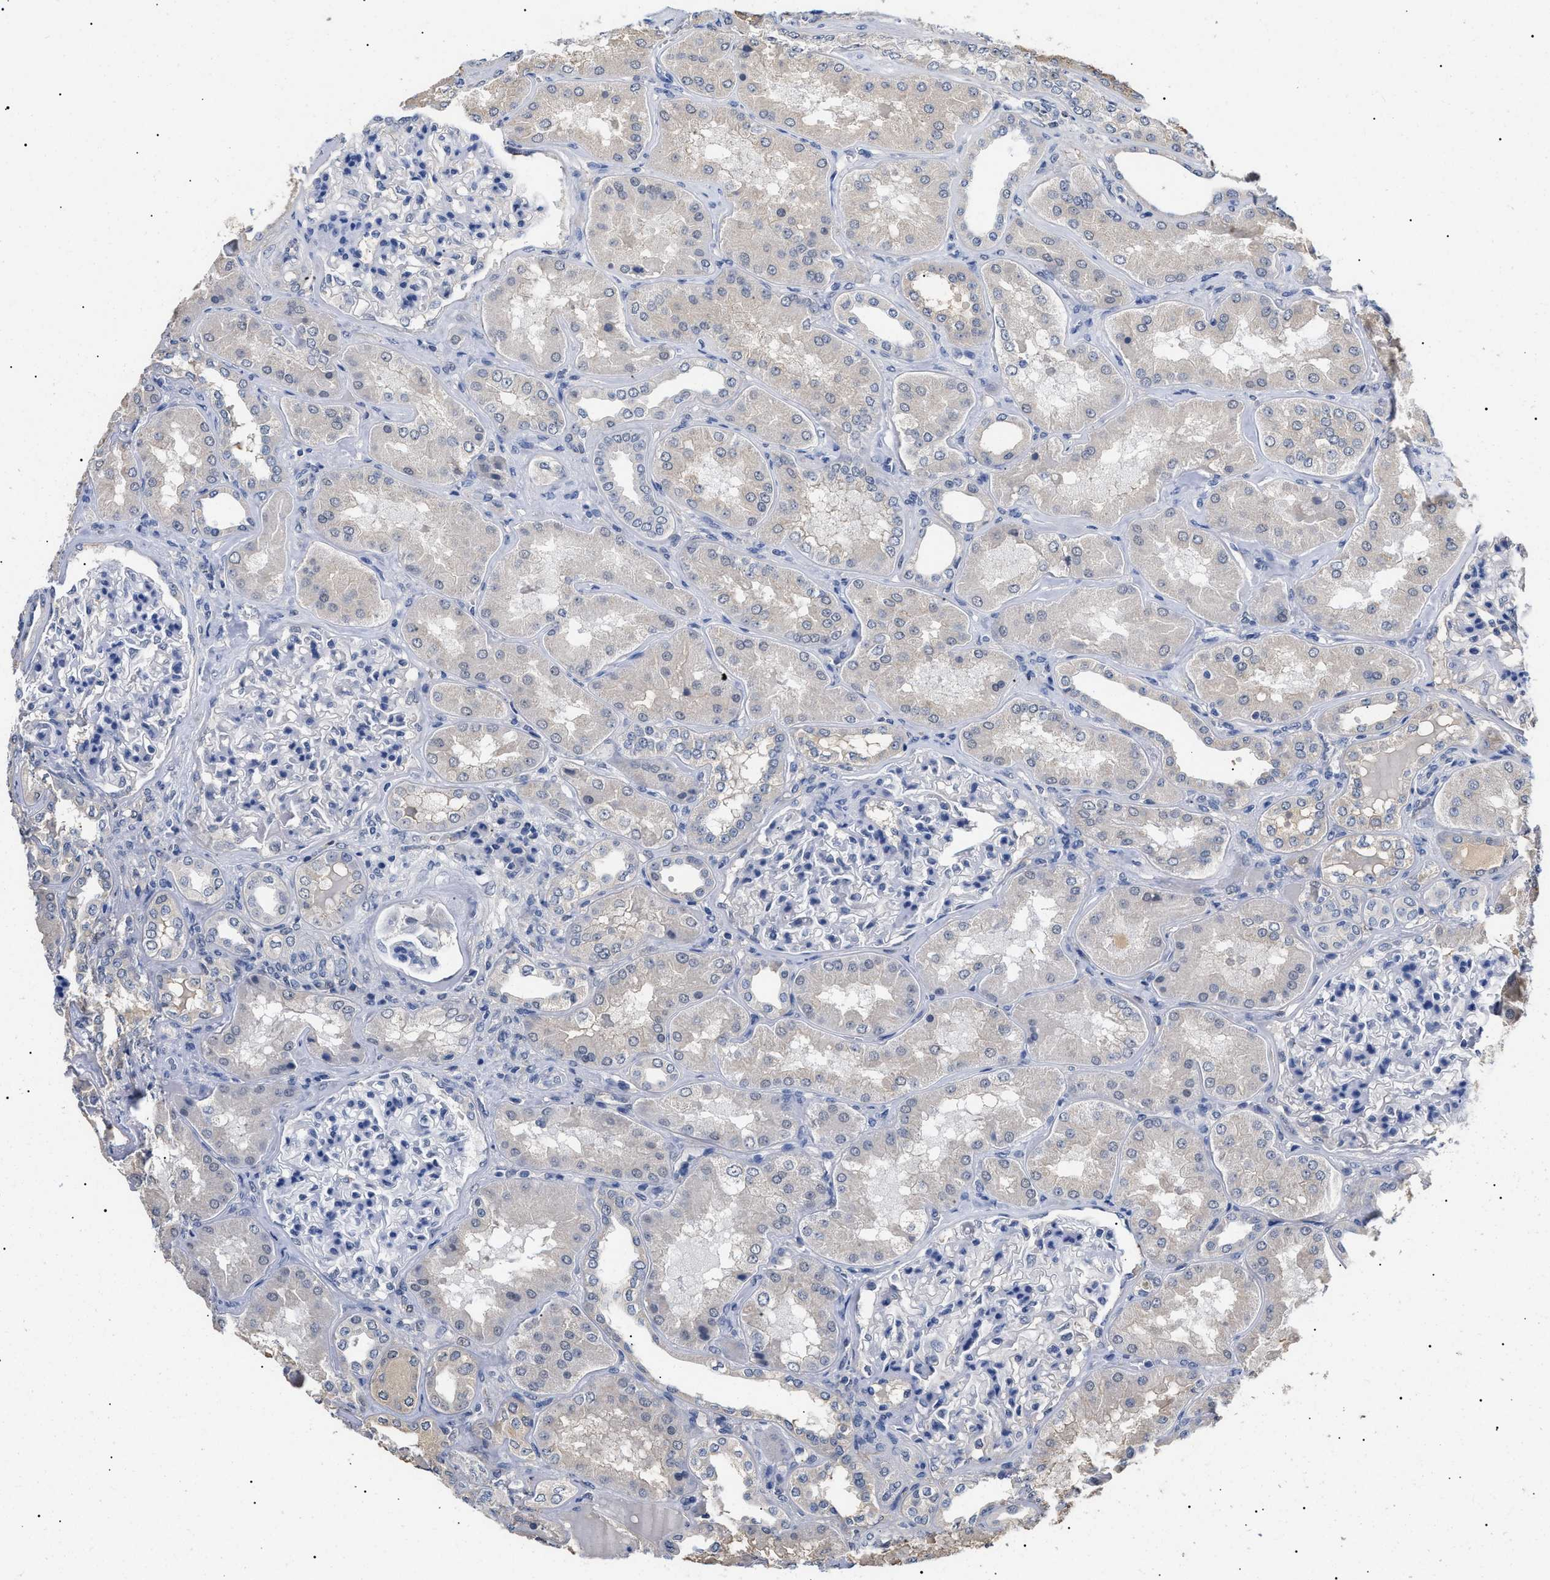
{"staining": {"intensity": "negative", "quantity": "none", "location": "none"}, "tissue": "kidney", "cell_type": "Cells in glomeruli", "image_type": "normal", "snomed": [{"axis": "morphology", "description": "Normal tissue, NOS"}, {"axis": "topography", "description": "Kidney"}], "caption": "Cells in glomeruli are negative for brown protein staining in normal kidney. (DAB (3,3'-diaminobenzidine) immunohistochemistry with hematoxylin counter stain).", "gene": "PRRT2", "patient": {"sex": "female", "age": 56}}